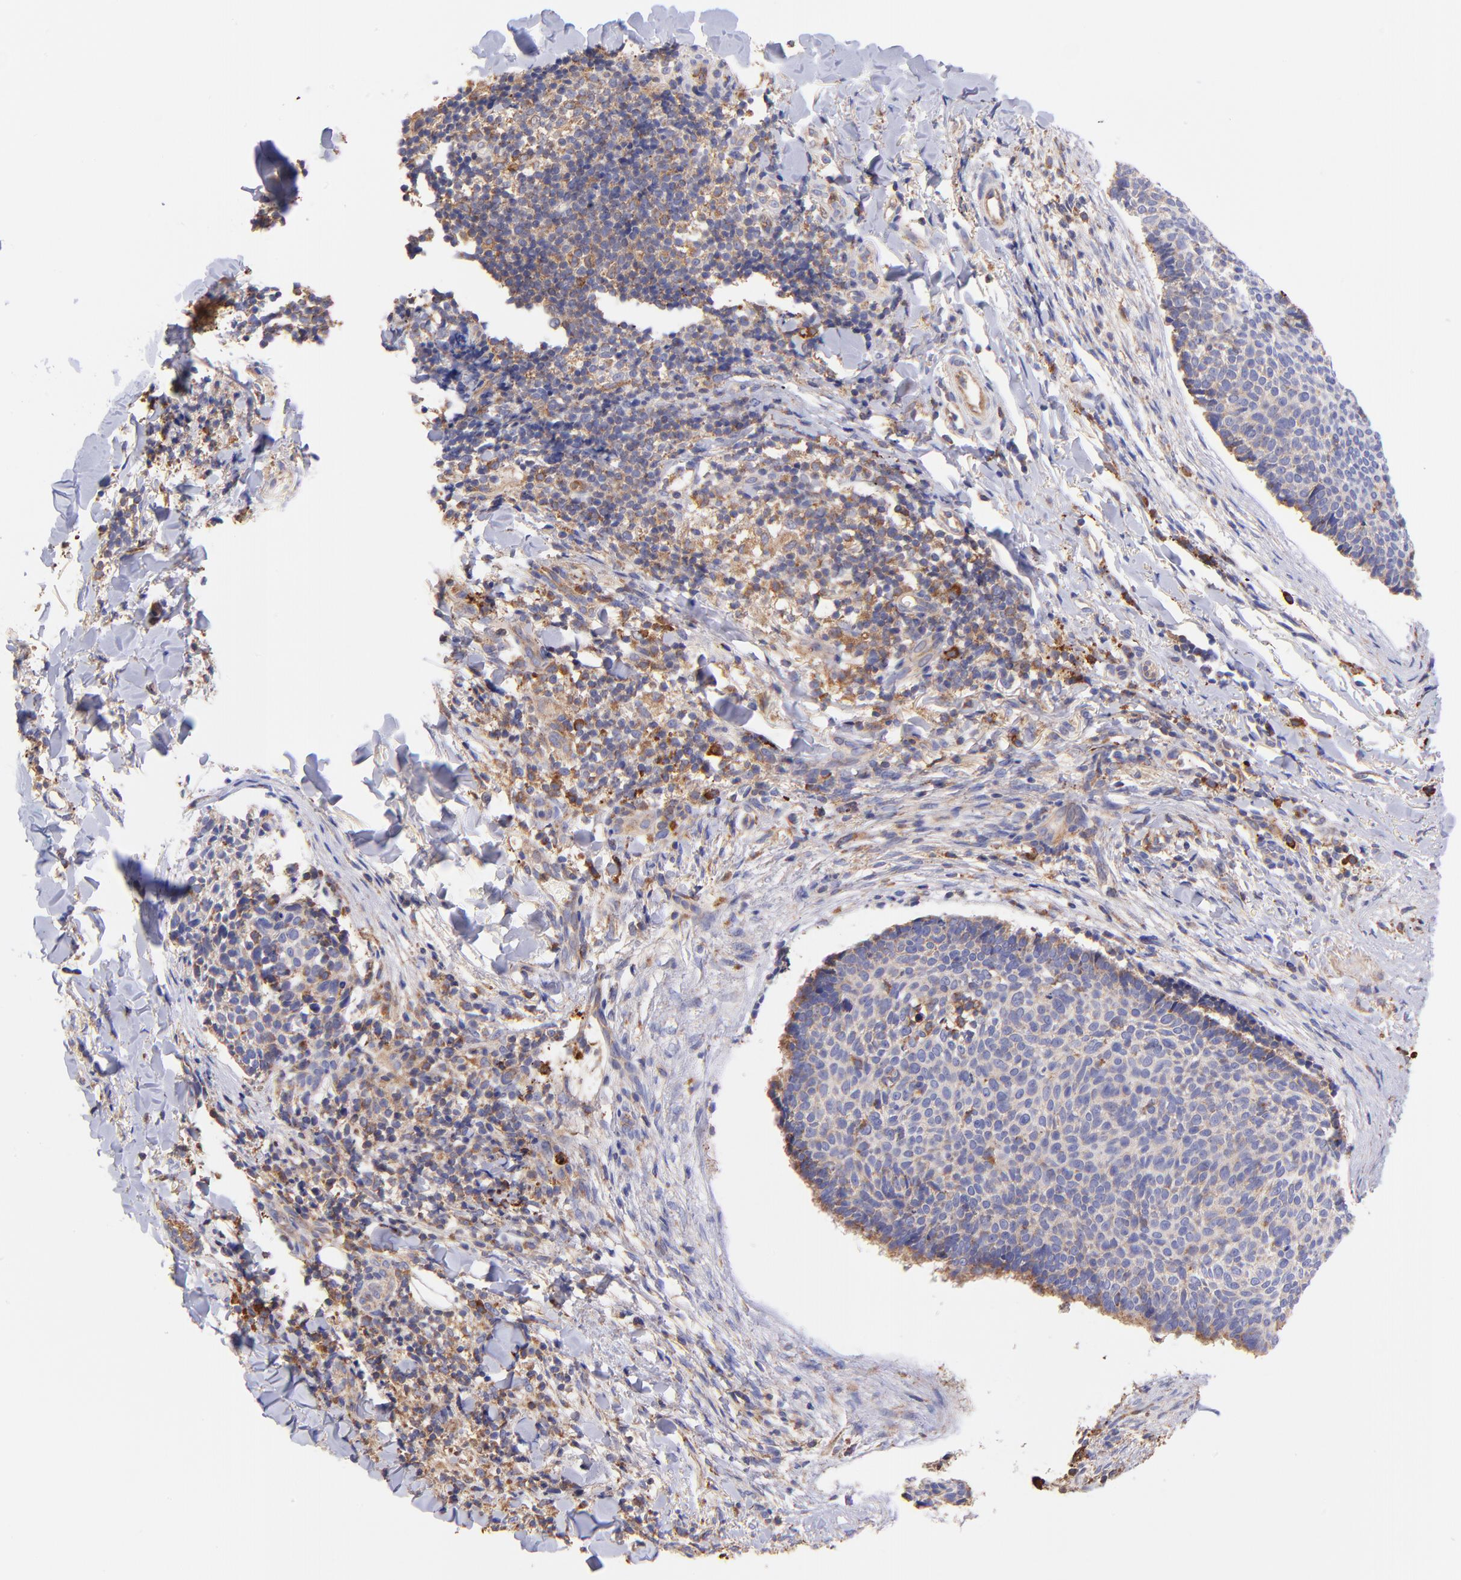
{"staining": {"intensity": "weak", "quantity": ">75%", "location": "cytoplasmic/membranous"}, "tissue": "skin cancer", "cell_type": "Tumor cells", "image_type": "cancer", "snomed": [{"axis": "morphology", "description": "Normal tissue, NOS"}, {"axis": "morphology", "description": "Basal cell carcinoma"}, {"axis": "topography", "description": "Skin"}], "caption": "Immunohistochemical staining of human skin cancer (basal cell carcinoma) demonstrates low levels of weak cytoplasmic/membranous protein staining in about >75% of tumor cells.", "gene": "PREX1", "patient": {"sex": "female", "age": 57}}